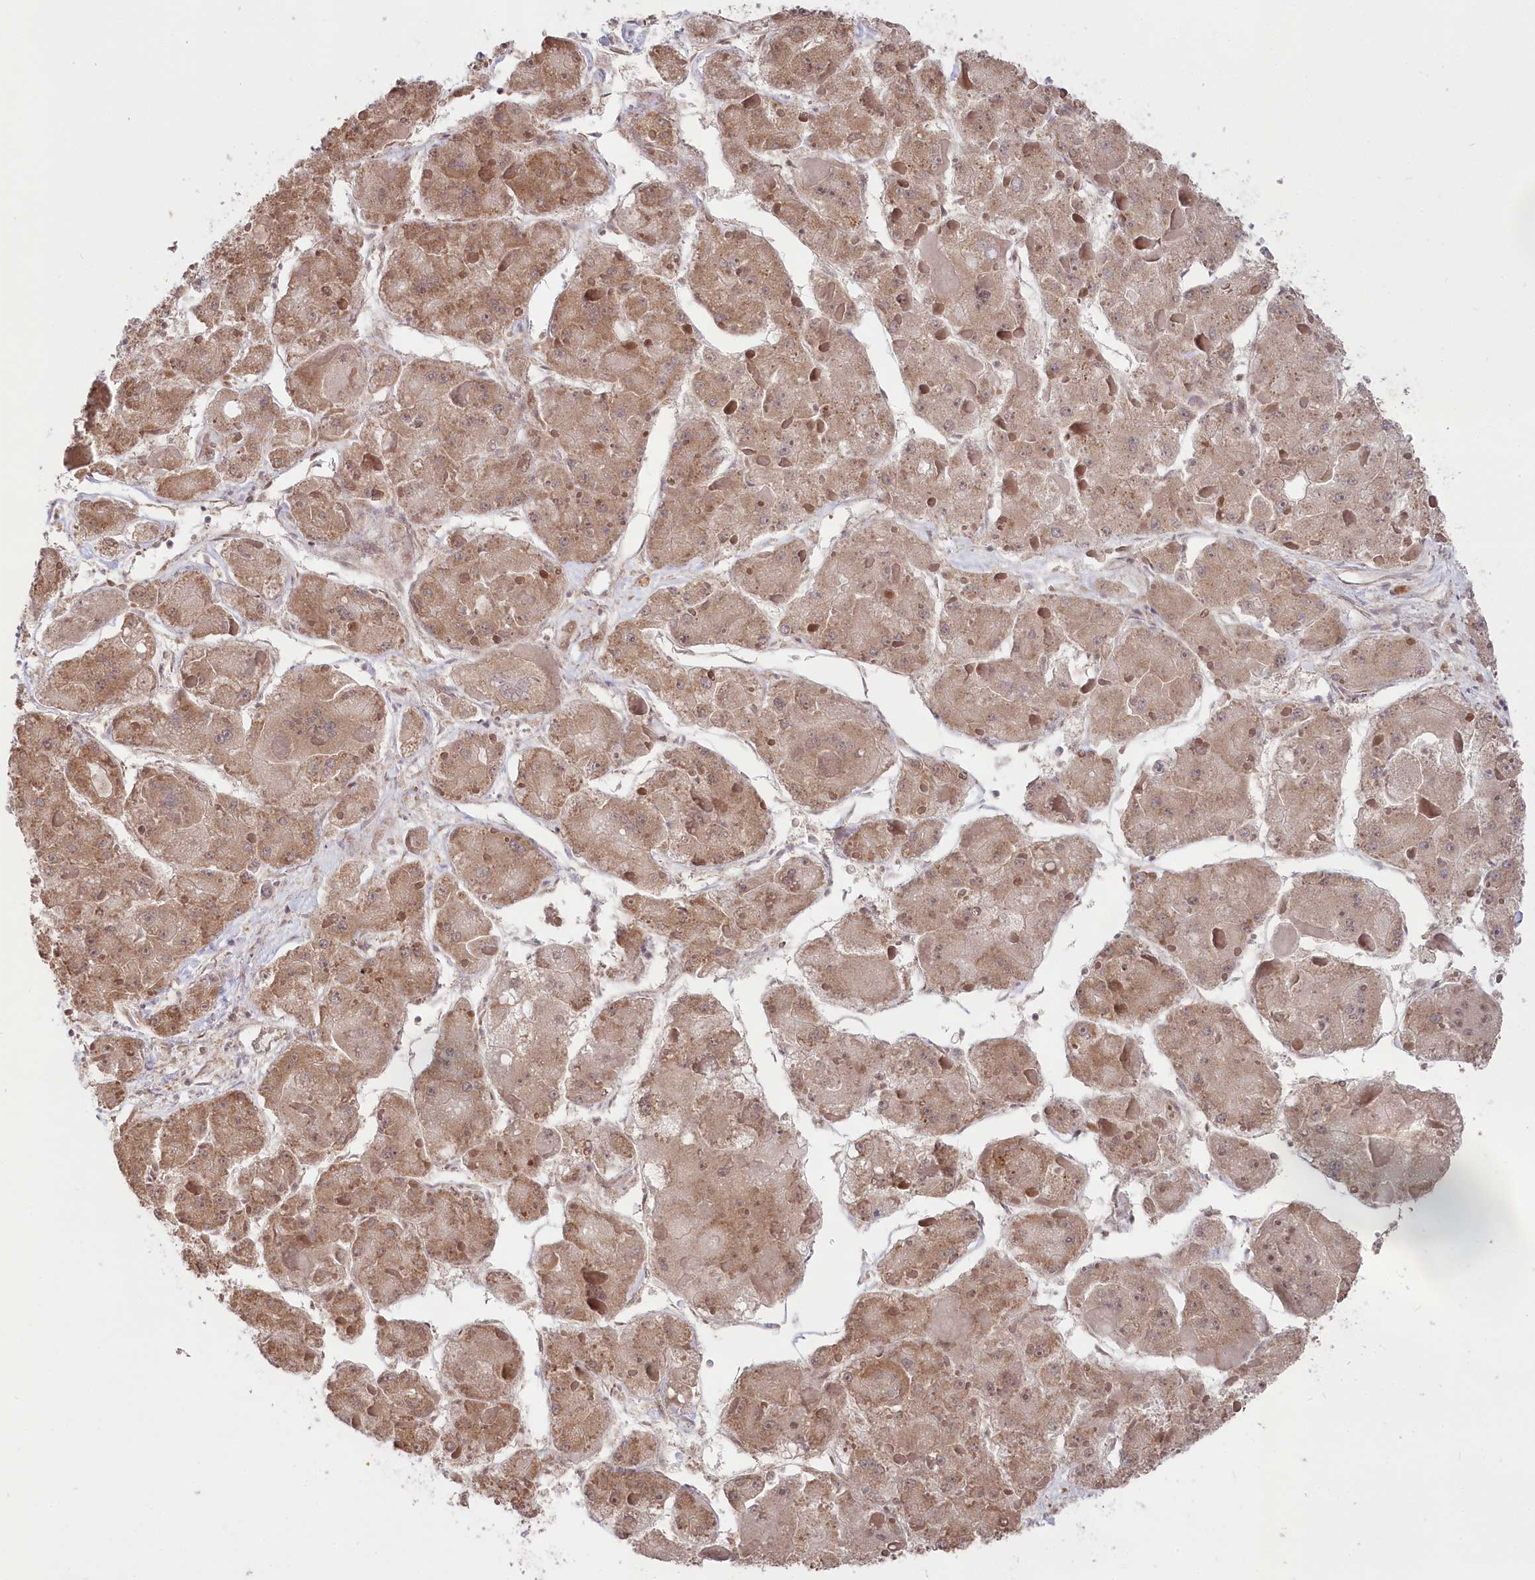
{"staining": {"intensity": "moderate", "quantity": ">75%", "location": "cytoplasmic/membranous"}, "tissue": "liver cancer", "cell_type": "Tumor cells", "image_type": "cancer", "snomed": [{"axis": "morphology", "description": "Carcinoma, Hepatocellular, NOS"}, {"axis": "topography", "description": "Liver"}], "caption": "Immunohistochemical staining of liver cancer (hepatocellular carcinoma) exhibits medium levels of moderate cytoplasmic/membranous protein positivity in about >75% of tumor cells.", "gene": "CGGBP1", "patient": {"sex": "female", "age": 73}}